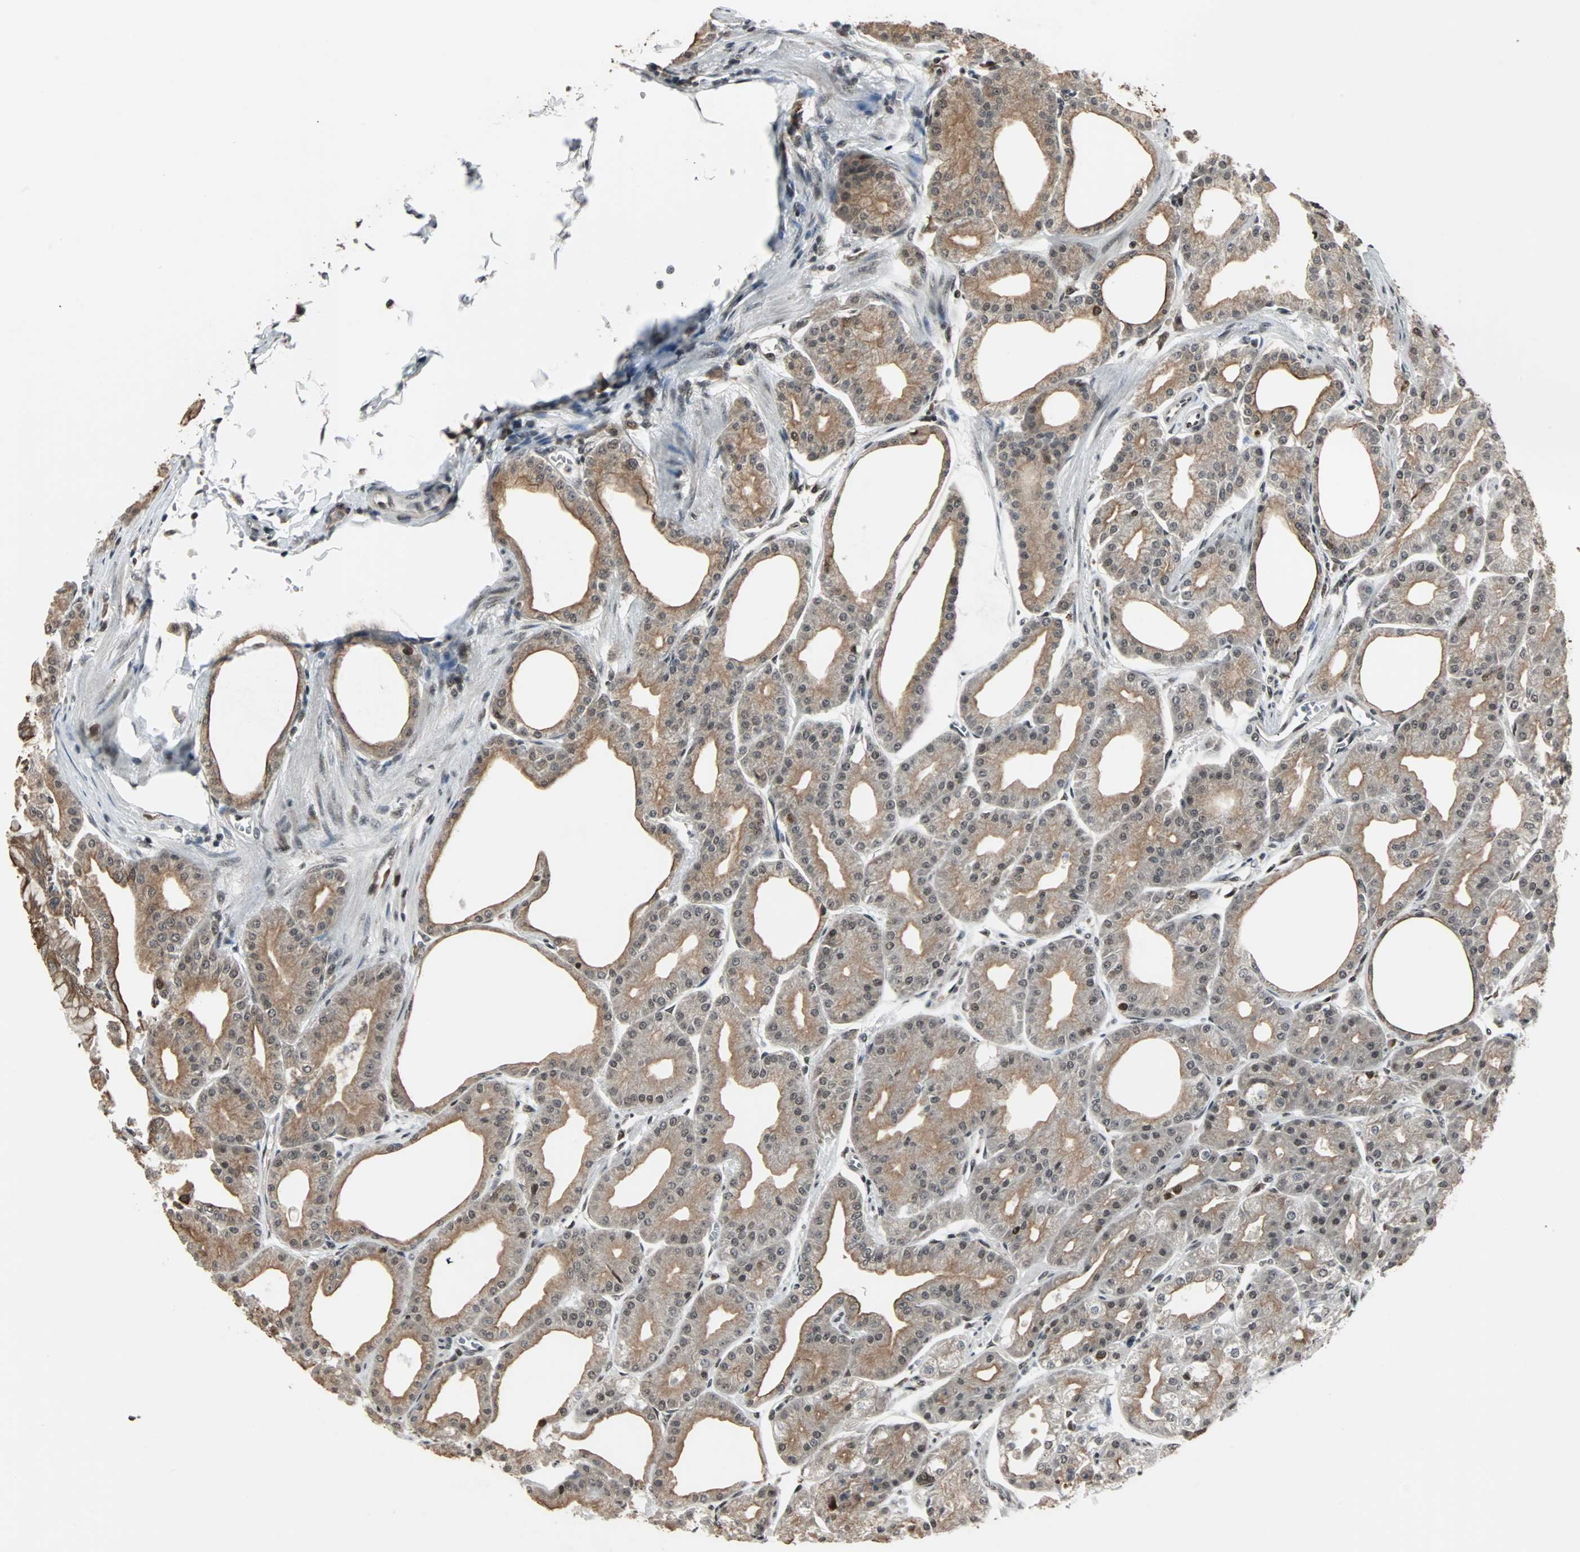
{"staining": {"intensity": "moderate", "quantity": ">75%", "location": "cytoplasmic/membranous"}, "tissue": "stomach", "cell_type": "Glandular cells", "image_type": "normal", "snomed": [{"axis": "morphology", "description": "Normal tissue, NOS"}, {"axis": "topography", "description": "Stomach, lower"}], "caption": "A brown stain shows moderate cytoplasmic/membranous expression of a protein in glandular cells of benign stomach. (DAB IHC with brightfield microscopy, high magnification).", "gene": "TERF2IP", "patient": {"sex": "male", "age": 71}}